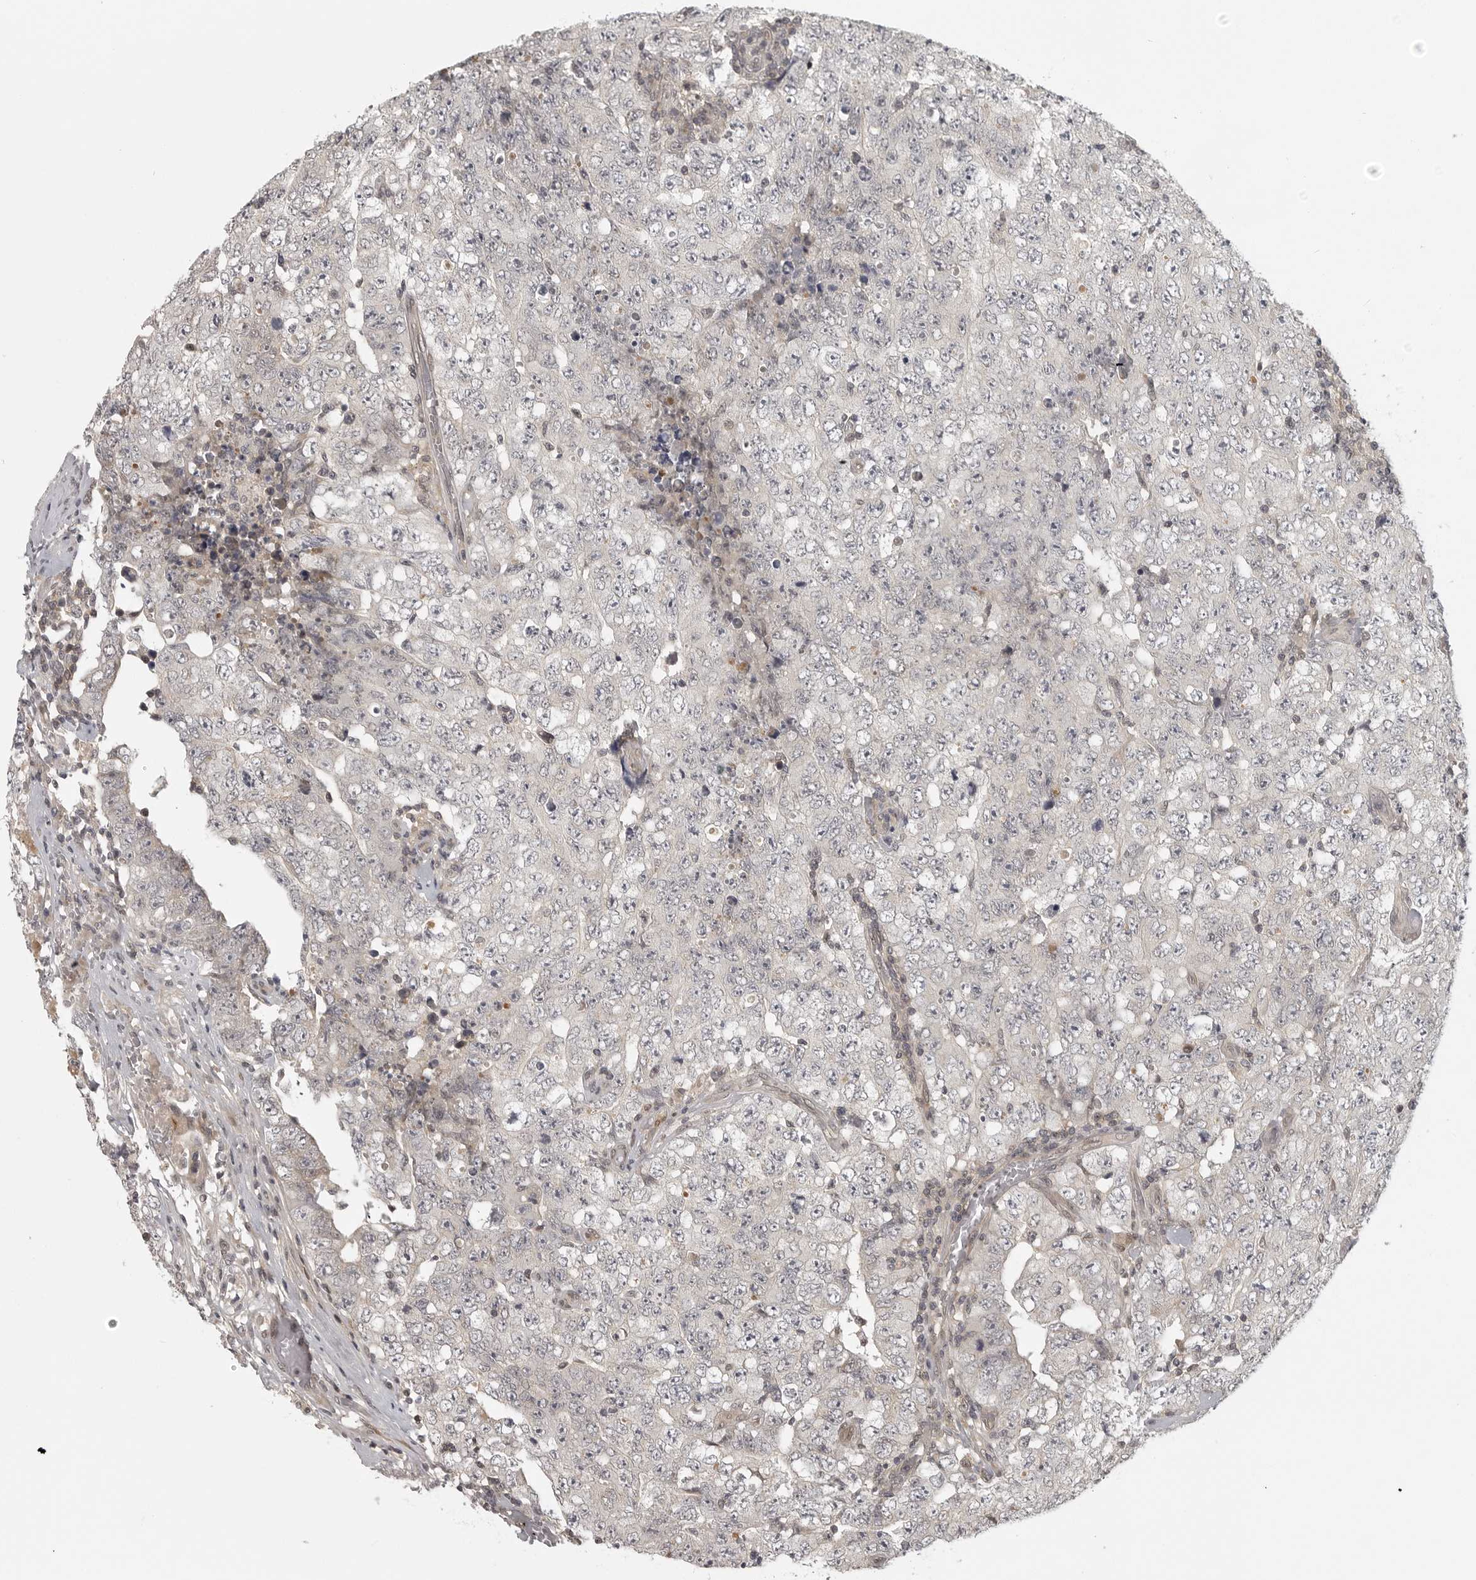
{"staining": {"intensity": "negative", "quantity": "none", "location": "none"}, "tissue": "testis cancer", "cell_type": "Tumor cells", "image_type": "cancer", "snomed": [{"axis": "morphology", "description": "Carcinoma, Embryonal, NOS"}, {"axis": "topography", "description": "Testis"}], "caption": "Immunohistochemistry histopathology image of neoplastic tissue: human testis embryonal carcinoma stained with DAB displays no significant protein positivity in tumor cells. The staining was performed using DAB to visualize the protein expression in brown, while the nuclei were stained in blue with hematoxylin (Magnification: 20x).", "gene": "UROD", "patient": {"sex": "male", "age": 26}}